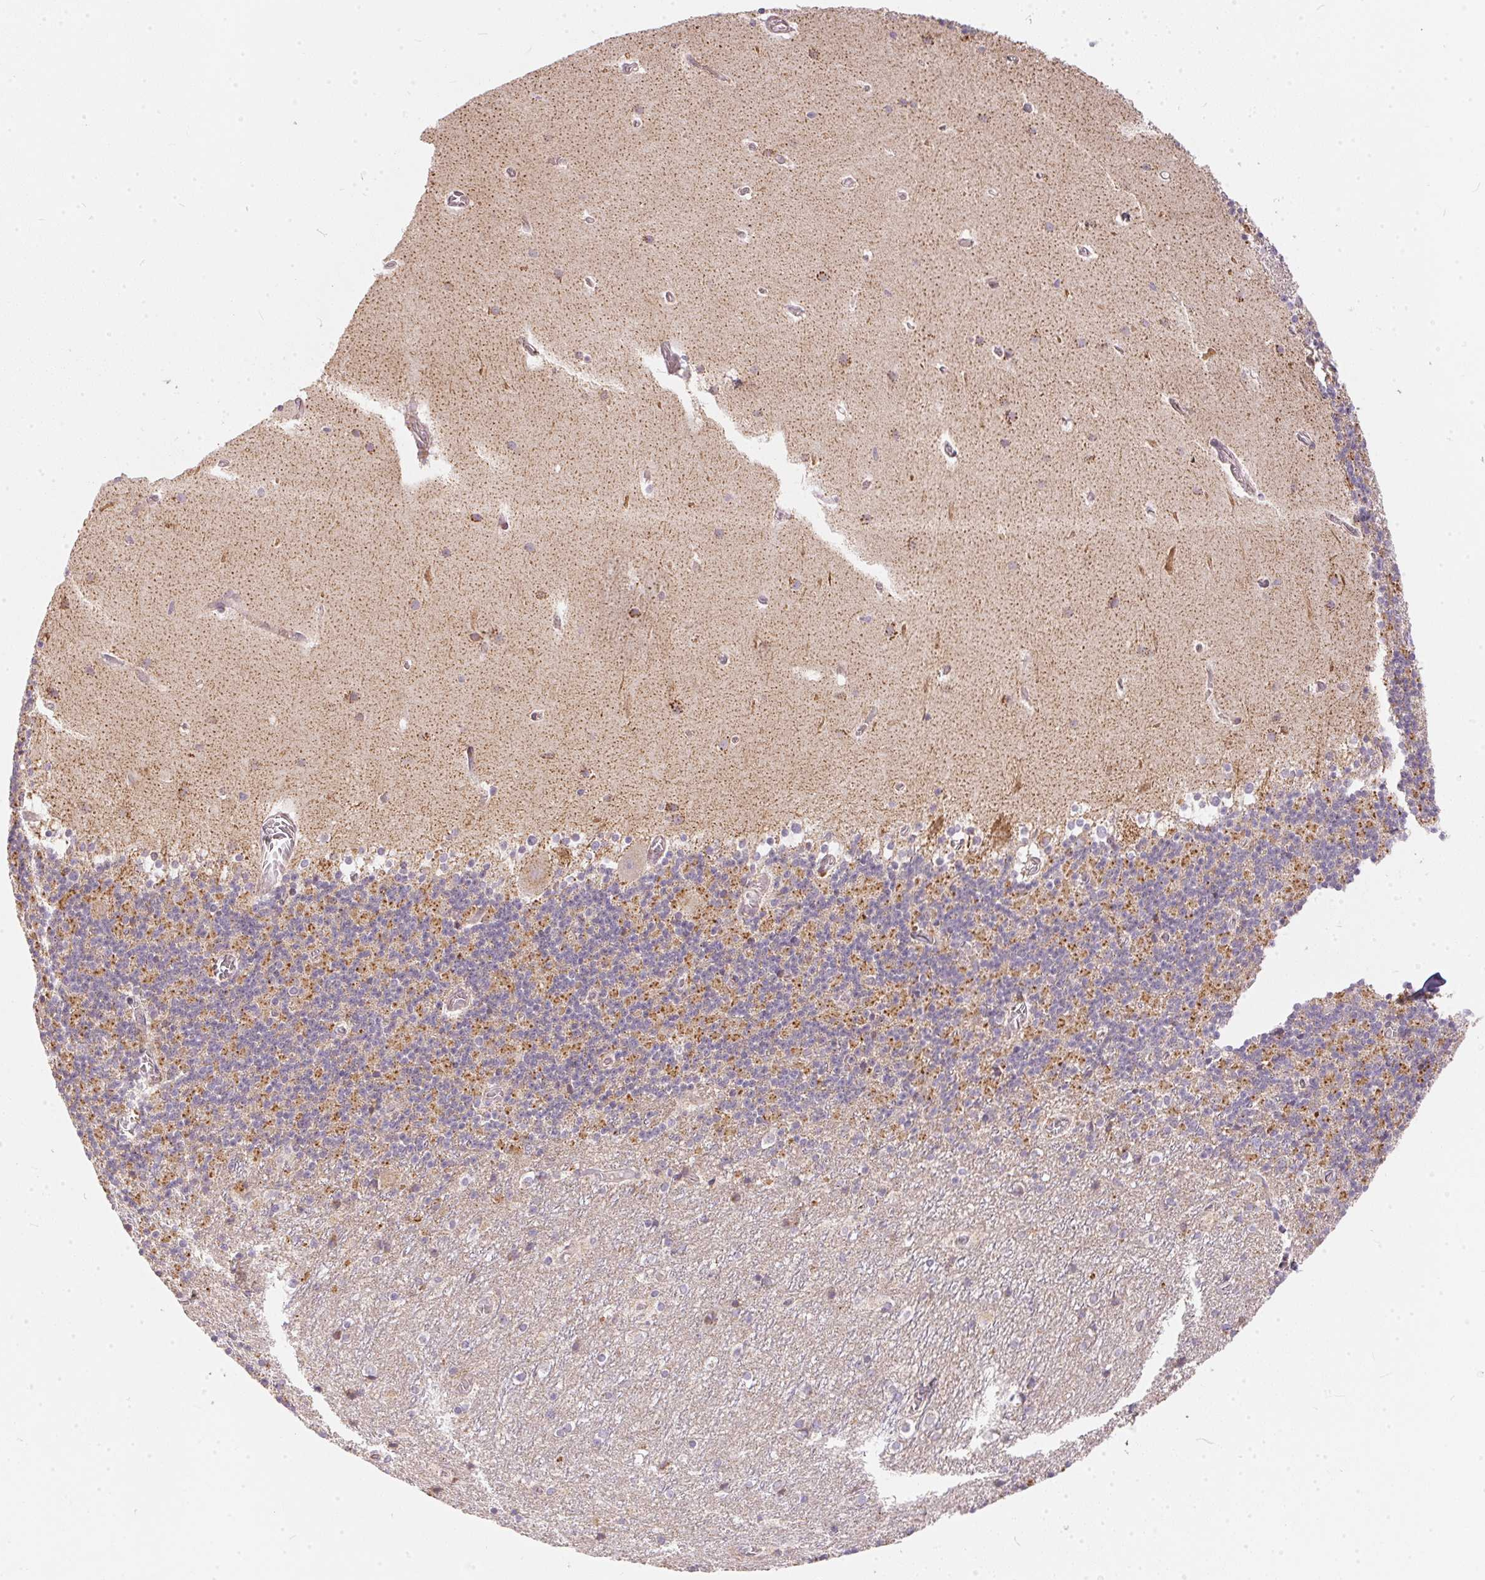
{"staining": {"intensity": "strong", "quantity": "25%-75%", "location": "cytoplasmic/membranous"}, "tissue": "cerebellum", "cell_type": "Cells in granular layer", "image_type": "normal", "snomed": [{"axis": "morphology", "description": "Normal tissue, NOS"}, {"axis": "topography", "description": "Cerebellum"}], "caption": "Cerebellum stained for a protein demonstrates strong cytoplasmic/membranous positivity in cells in granular layer. The staining was performed using DAB to visualize the protein expression in brown, while the nuclei were stained in blue with hematoxylin (Magnification: 20x).", "gene": "VWA5B2", "patient": {"sex": "male", "age": 70}}